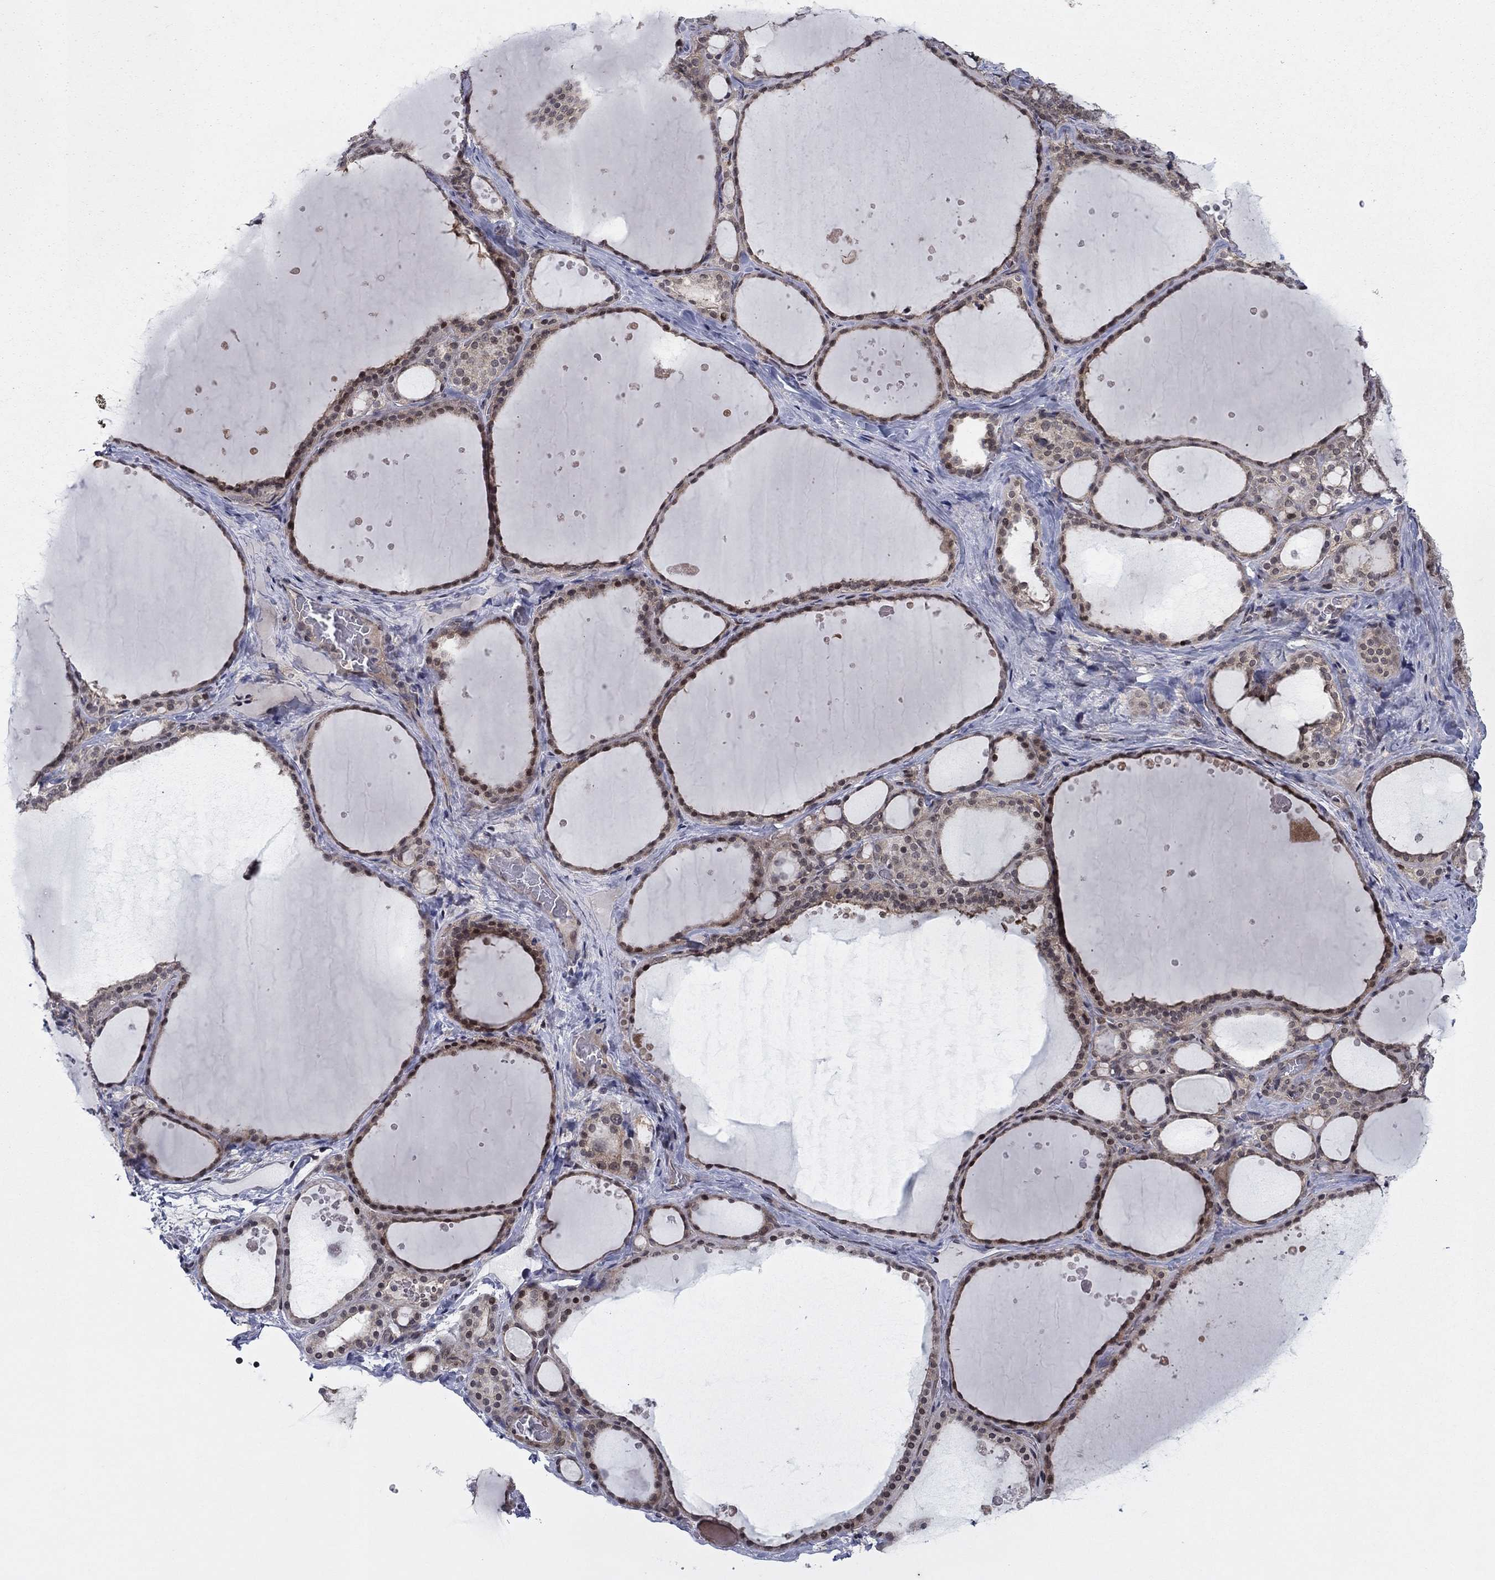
{"staining": {"intensity": "weak", "quantity": ">75%", "location": "cytoplasmic/membranous"}, "tissue": "thyroid gland", "cell_type": "Glandular cells", "image_type": "normal", "snomed": [{"axis": "morphology", "description": "Normal tissue, NOS"}, {"axis": "topography", "description": "Thyroid gland"}], "caption": "Thyroid gland stained with immunohistochemistry (IHC) demonstrates weak cytoplasmic/membranous positivity in about >75% of glandular cells.", "gene": "PSMC1", "patient": {"sex": "male", "age": 63}}